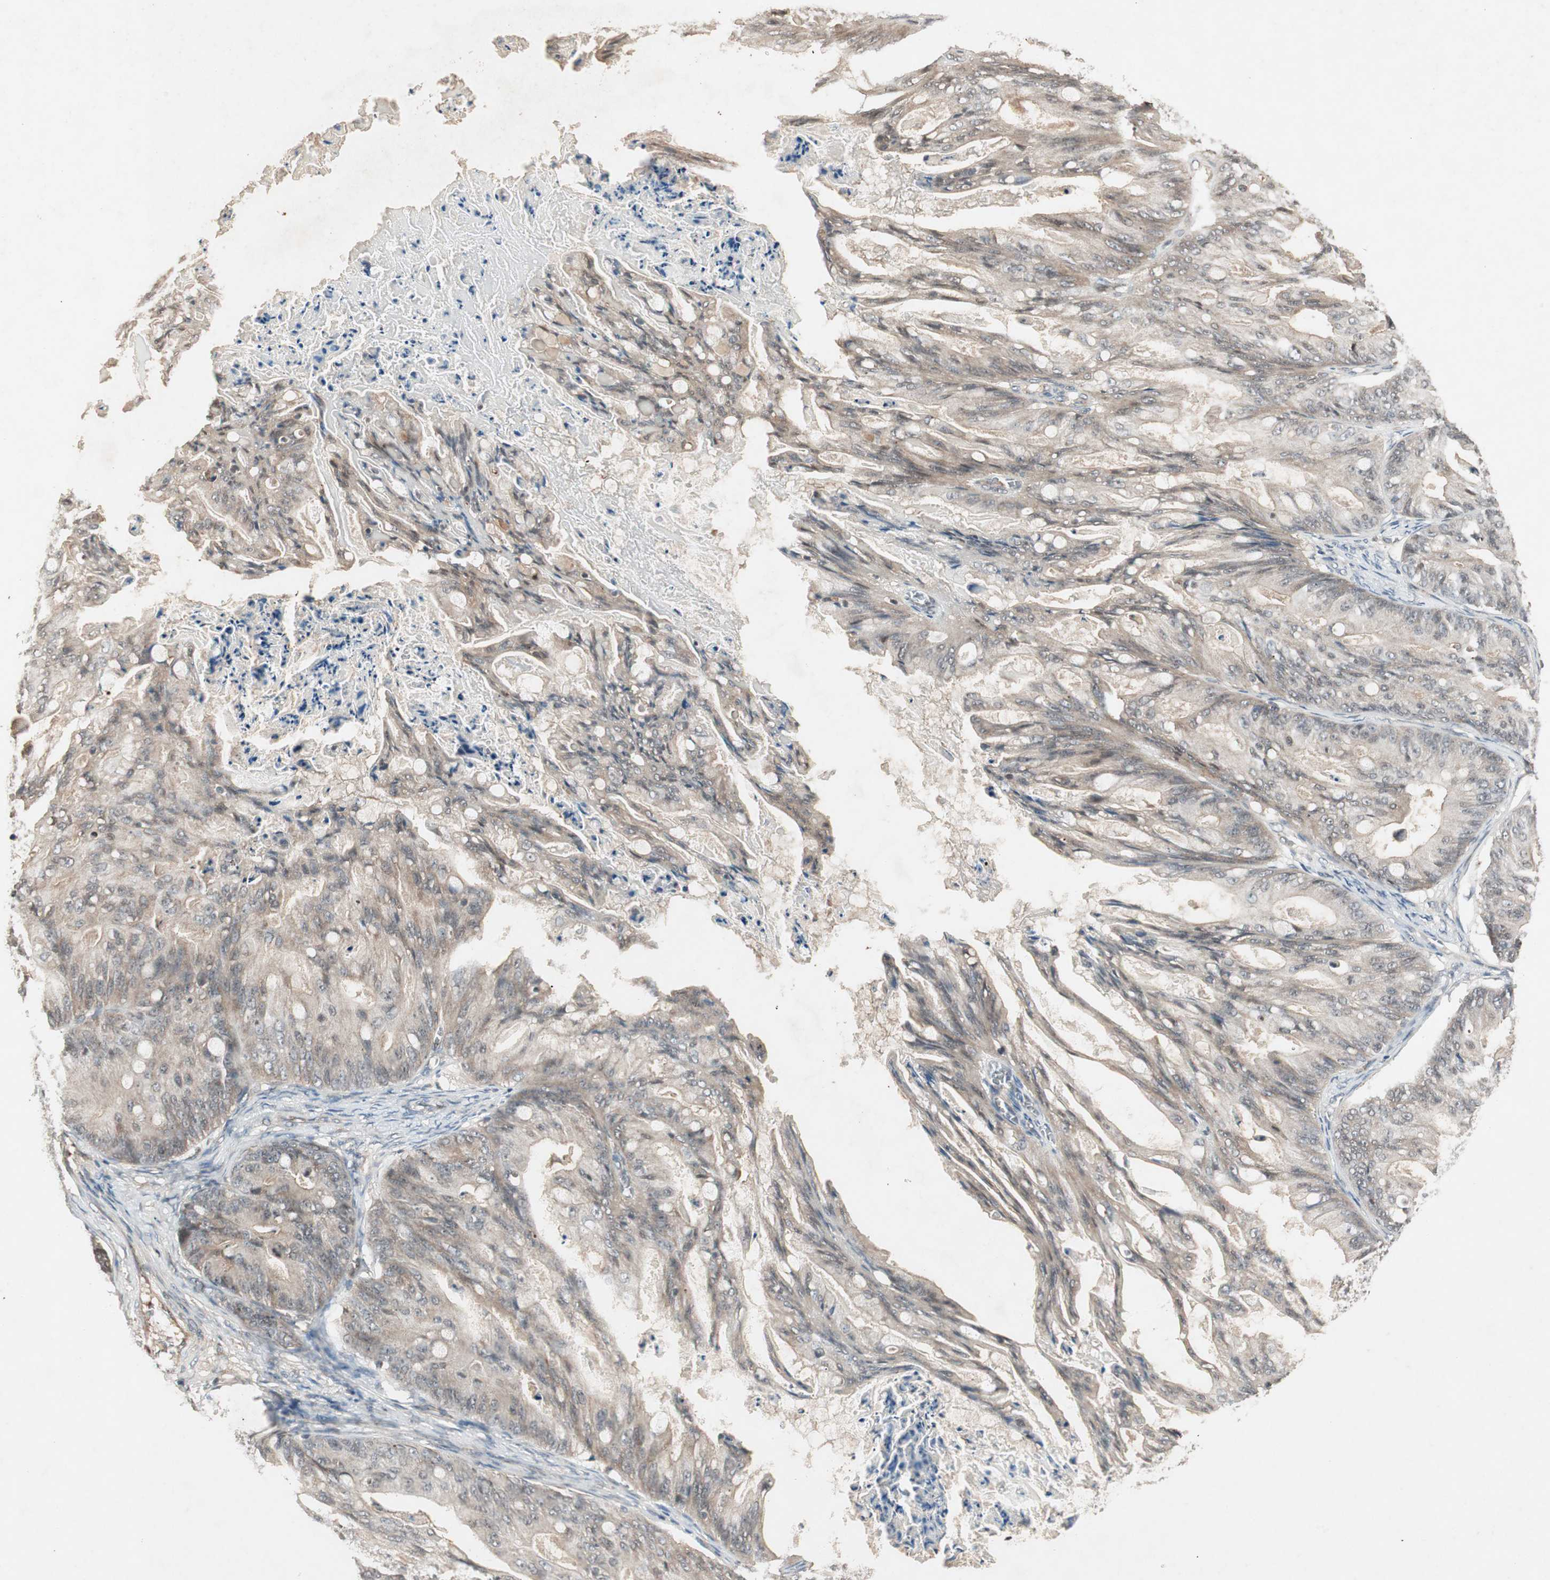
{"staining": {"intensity": "weak", "quantity": "25%-75%", "location": "cytoplasmic/membranous"}, "tissue": "ovarian cancer", "cell_type": "Tumor cells", "image_type": "cancer", "snomed": [{"axis": "morphology", "description": "Cystadenocarcinoma, mucinous, NOS"}, {"axis": "topography", "description": "Ovary"}], "caption": "Immunohistochemical staining of human ovarian mucinous cystadenocarcinoma demonstrates low levels of weak cytoplasmic/membranous protein expression in about 25%-75% of tumor cells.", "gene": "IRS1", "patient": {"sex": "female", "age": 37}}